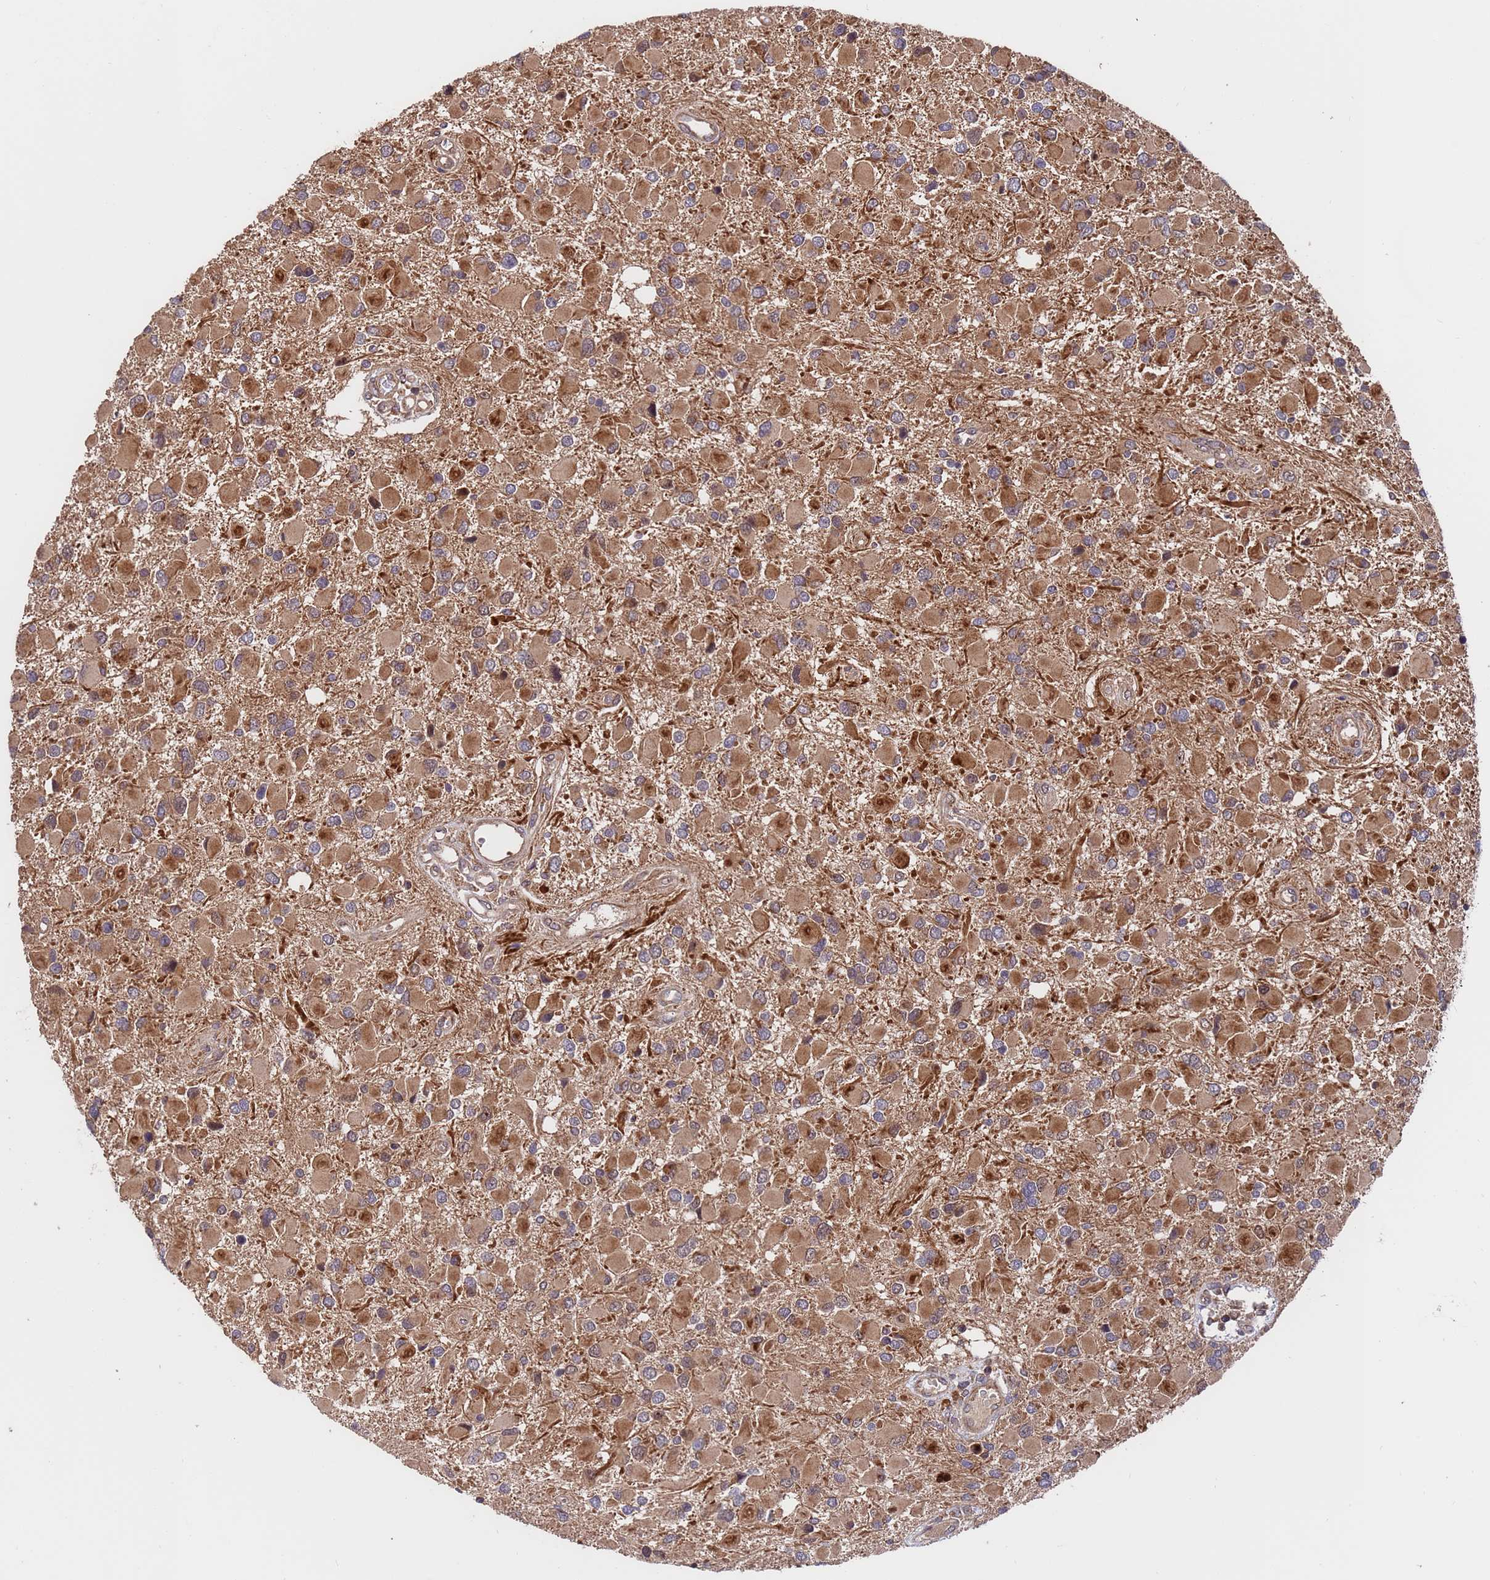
{"staining": {"intensity": "moderate", "quantity": ">75%", "location": "cytoplasmic/membranous"}, "tissue": "glioma", "cell_type": "Tumor cells", "image_type": "cancer", "snomed": [{"axis": "morphology", "description": "Glioma, malignant, High grade"}, {"axis": "topography", "description": "Brain"}], "caption": "DAB immunohistochemical staining of human malignant high-grade glioma reveals moderate cytoplasmic/membranous protein staining in approximately >75% of tumor cells. Immunohistochemistry stains the protein of interest in brown and the nuclei are stained blue.", "gene": "TSR3", "patient": {"sex": "male", "age": 53}}